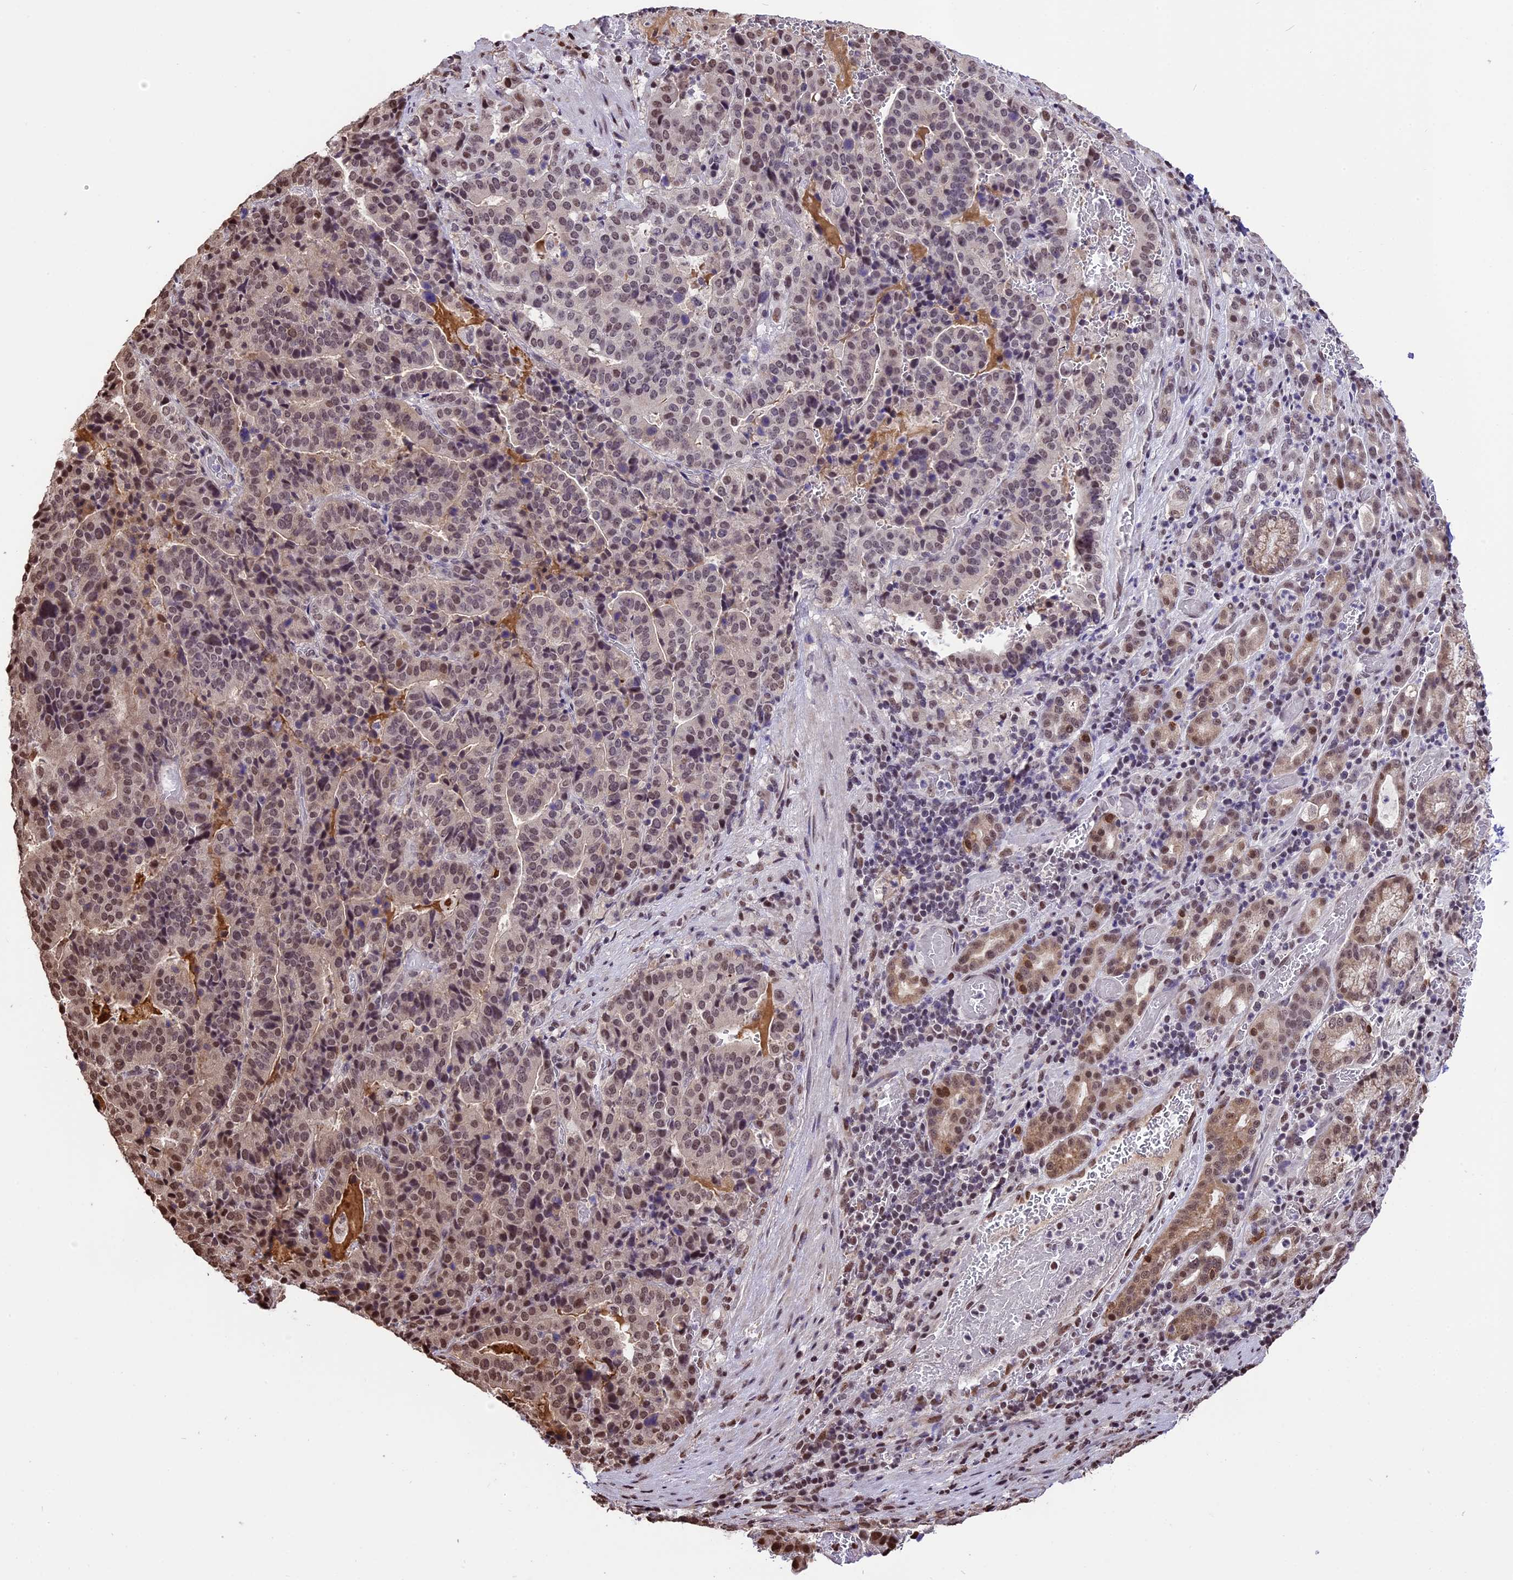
{"staining": {"intensity": "moderate", "quantity": ">75%", "location": "nuclear"}, "tissue": "stomach cancer", "cell_type": "Tumor cells", "image_type": "cancer", "snomed": [{"axis": "morphology", "description": "Adenocarcinoma, NOS"}, {"axis": "topography", "description": "Stomach"}], "caption": "Moderate nuclear protein expression is seen in approximately >75% of tumor cells in stomach cancer. The protein of interest is stained brown, and the nuclei are stained in blue (DAB (3,3'-diaminobenzidine) IHC with brightfield microscopy, high magnification).", "gene": "POLR3E", "patient": {"sex": "male", "age": 48}}